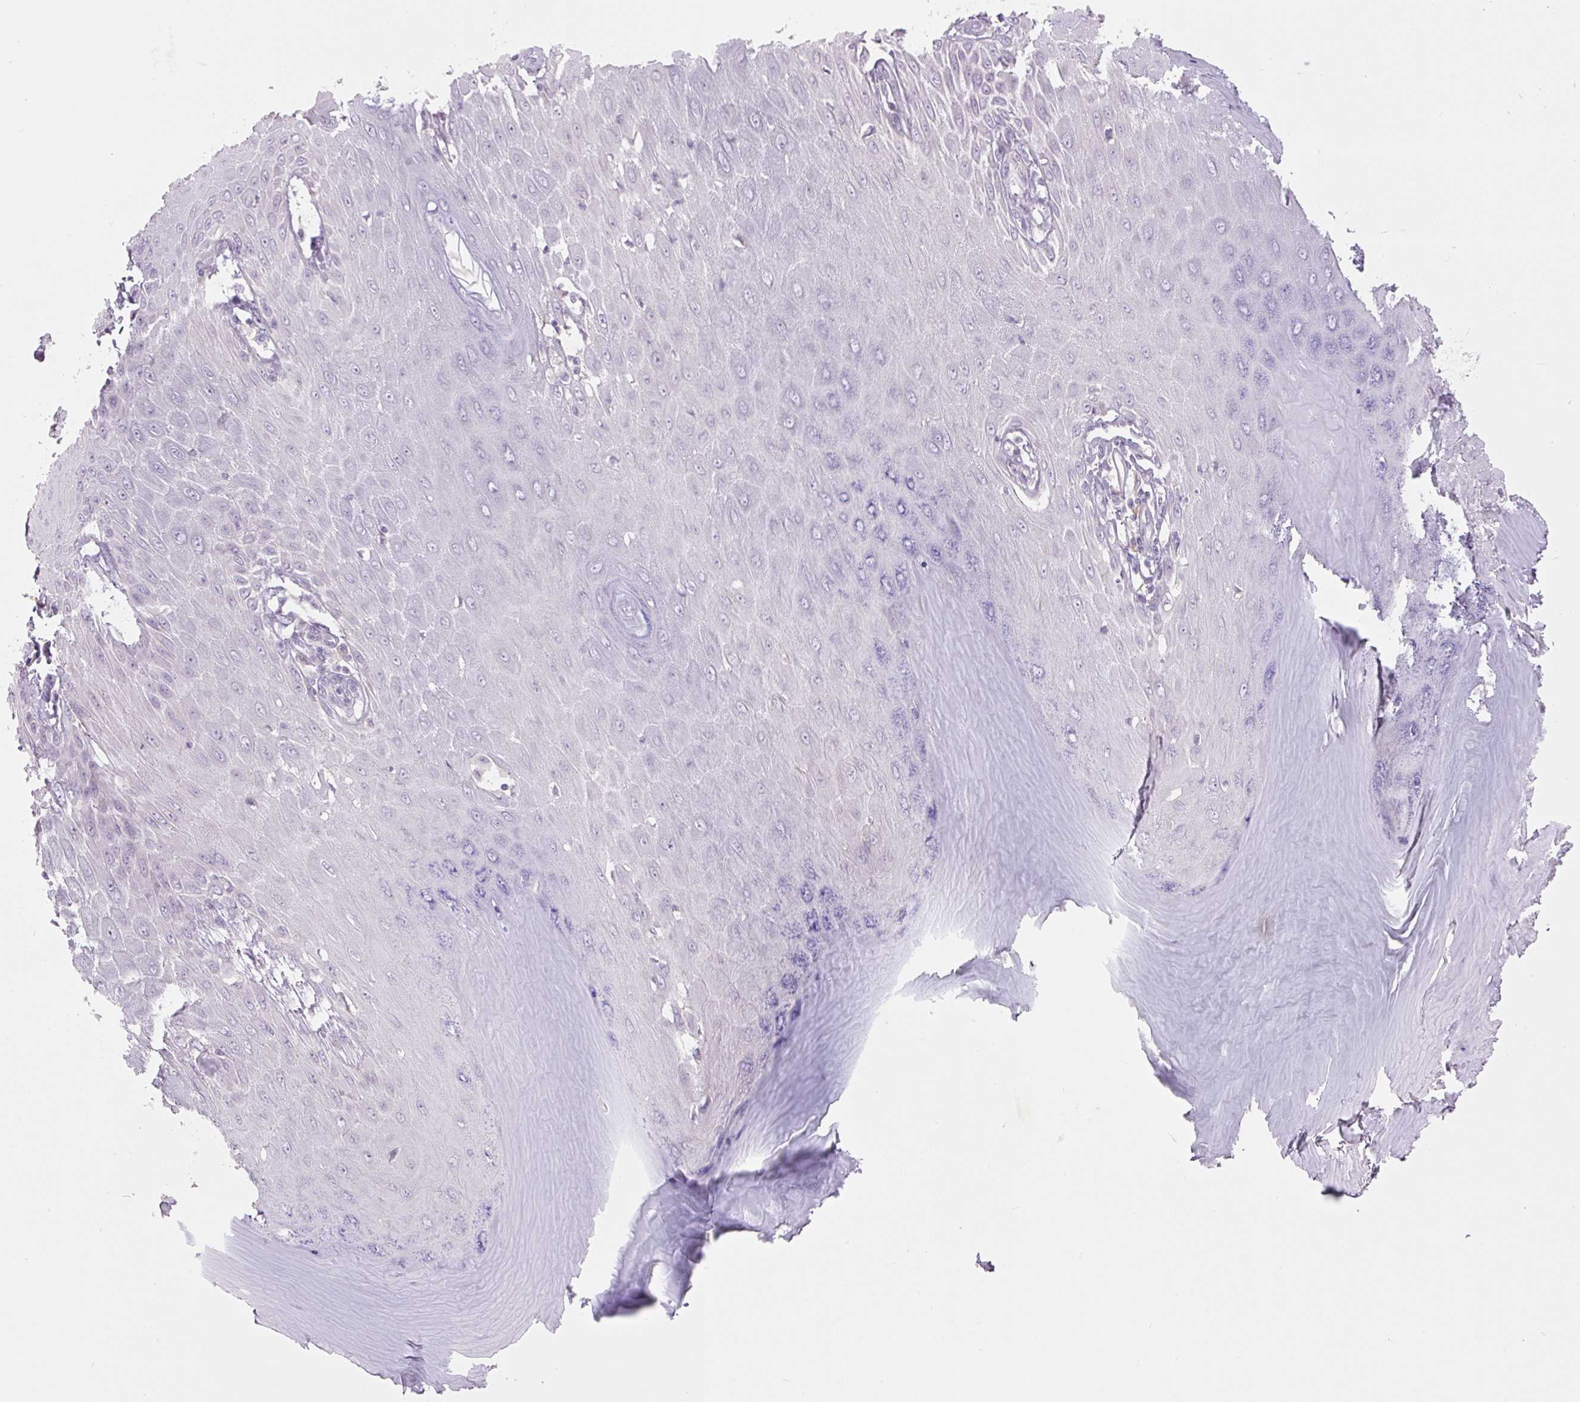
{"staining": {"intensity": "negative", "quantity": "none", "location": "none"}, "tissue": "skin cancer", "cell_type": "Tumor cells", "image_type": "cancer", "snomed": [{"axis": "morphology", "description": "Squamous cell carcinoma, NOS"}, {"axis": "topography", "description": "Skin"}], "caption": "Squamous cell carcinoma (skin) stained for a protein using IHC shows no expression tumor cells.", "gene": "TMEM100", "patient": {"sex": "male", "age": 70}}